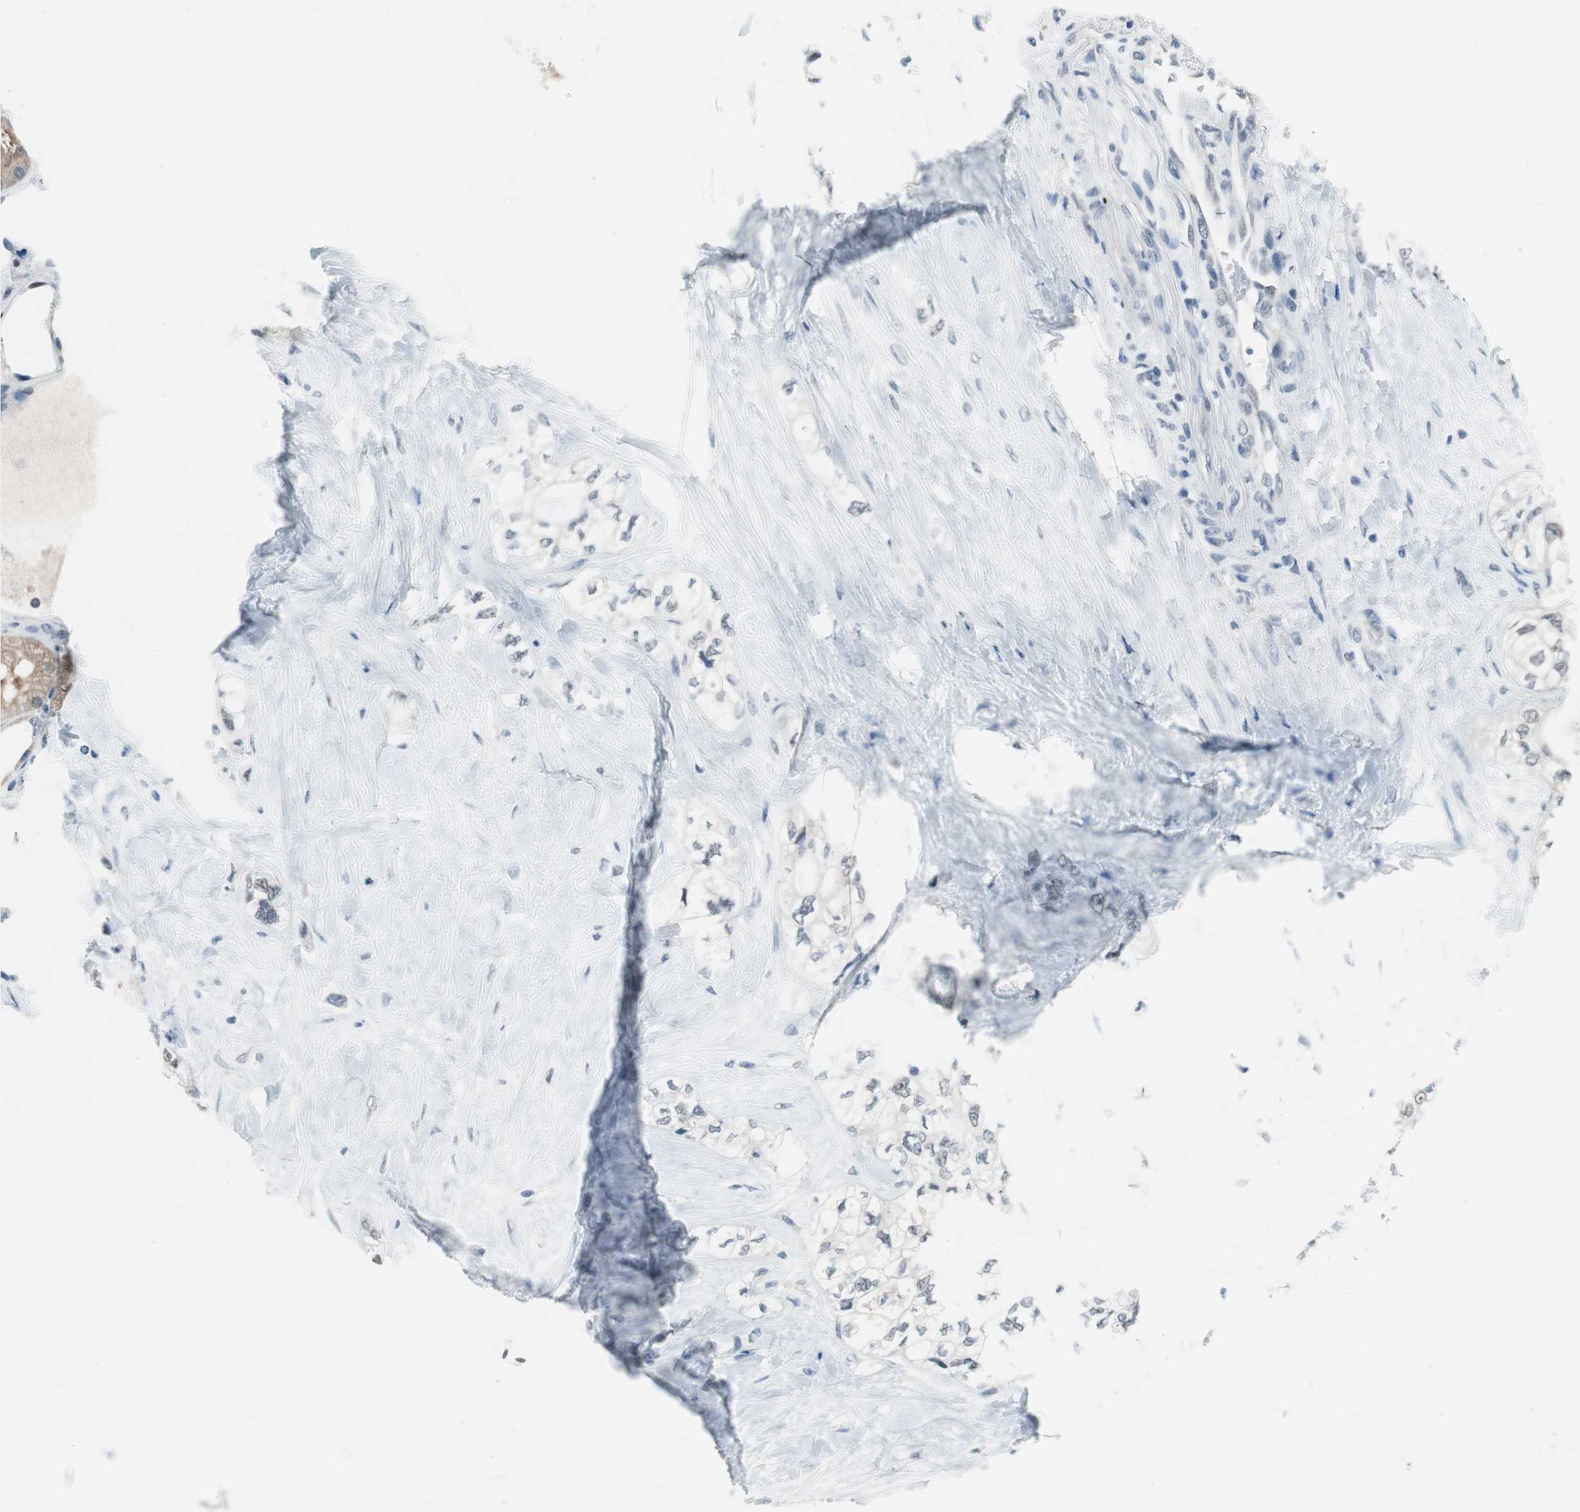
{"staining": {"intensity": "negative", "quantity": "none", "location": "none"}, "tissue": "pancreatic cancer", "cell_type": "Tumor cells", "image_type": "cancer", "snomed": [{"axis": "morphology", "description": "Adenocarcinoma, NOS"}, {"axis": "topography", "description": "Pancreas"}], "caption": "The immunohistochemistry histopathology image has no significant positivity in tumor cells of adenocarcinoma (pancreatic) tissue.", "gene": "GRHL1", "patient": {"sex": "male", "age": 70}}